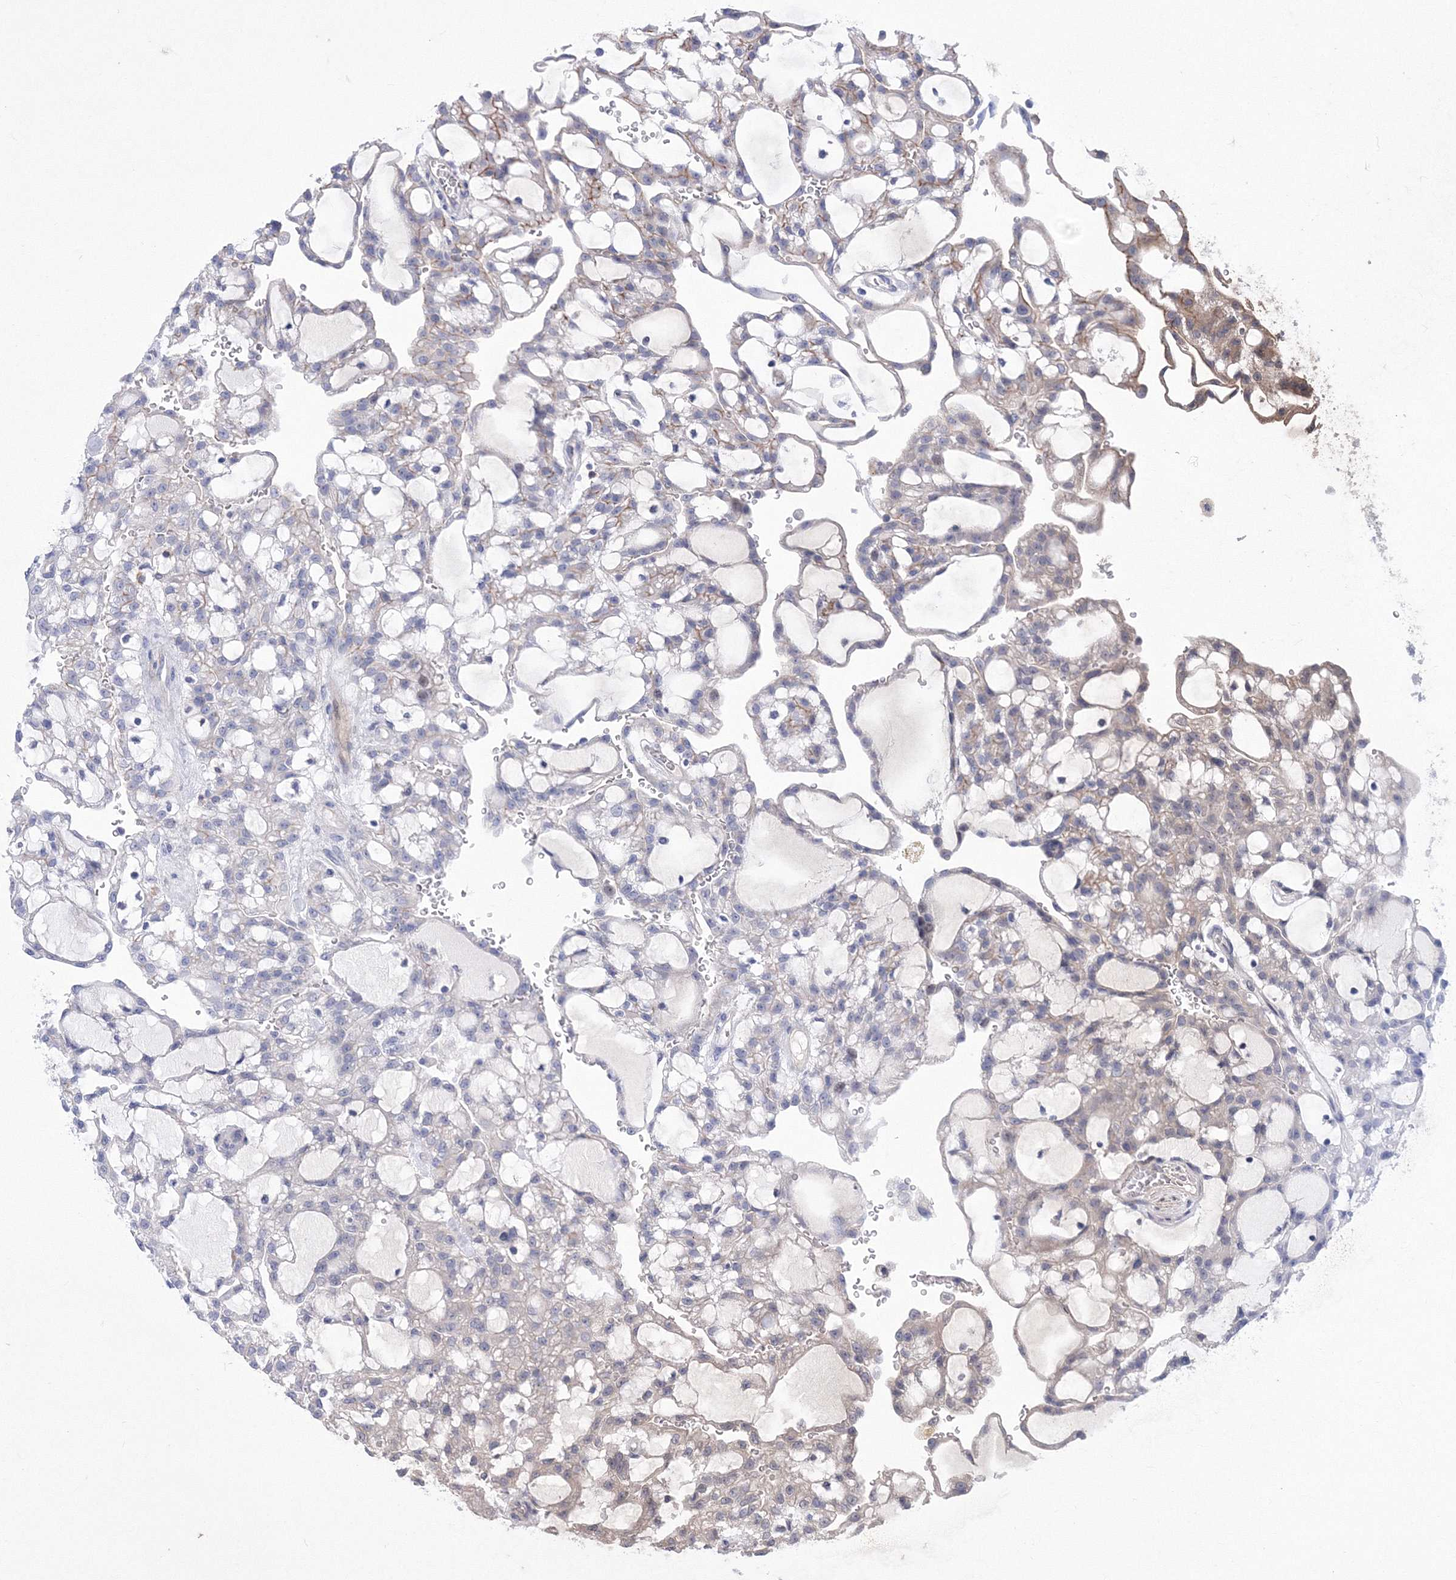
{"staining": {"intensity": "negative", "quantity": "none", "location": "none"}, "tissue": "renal cancer", "cell_type": "Tumor cells", "image_type": "cancer", "snomed": [{"axis": "morphology", "description": "Adenocarcinoma, NOS"}, {"axis": "topography", "description": "Kidney"}], "caption": "Photomicrograph shows no significant protein positivity in tumor cells of adenocarcinoma (renal).", "gene": "RNPEPL1", "patient": {"sex": "male", "age": 63}}